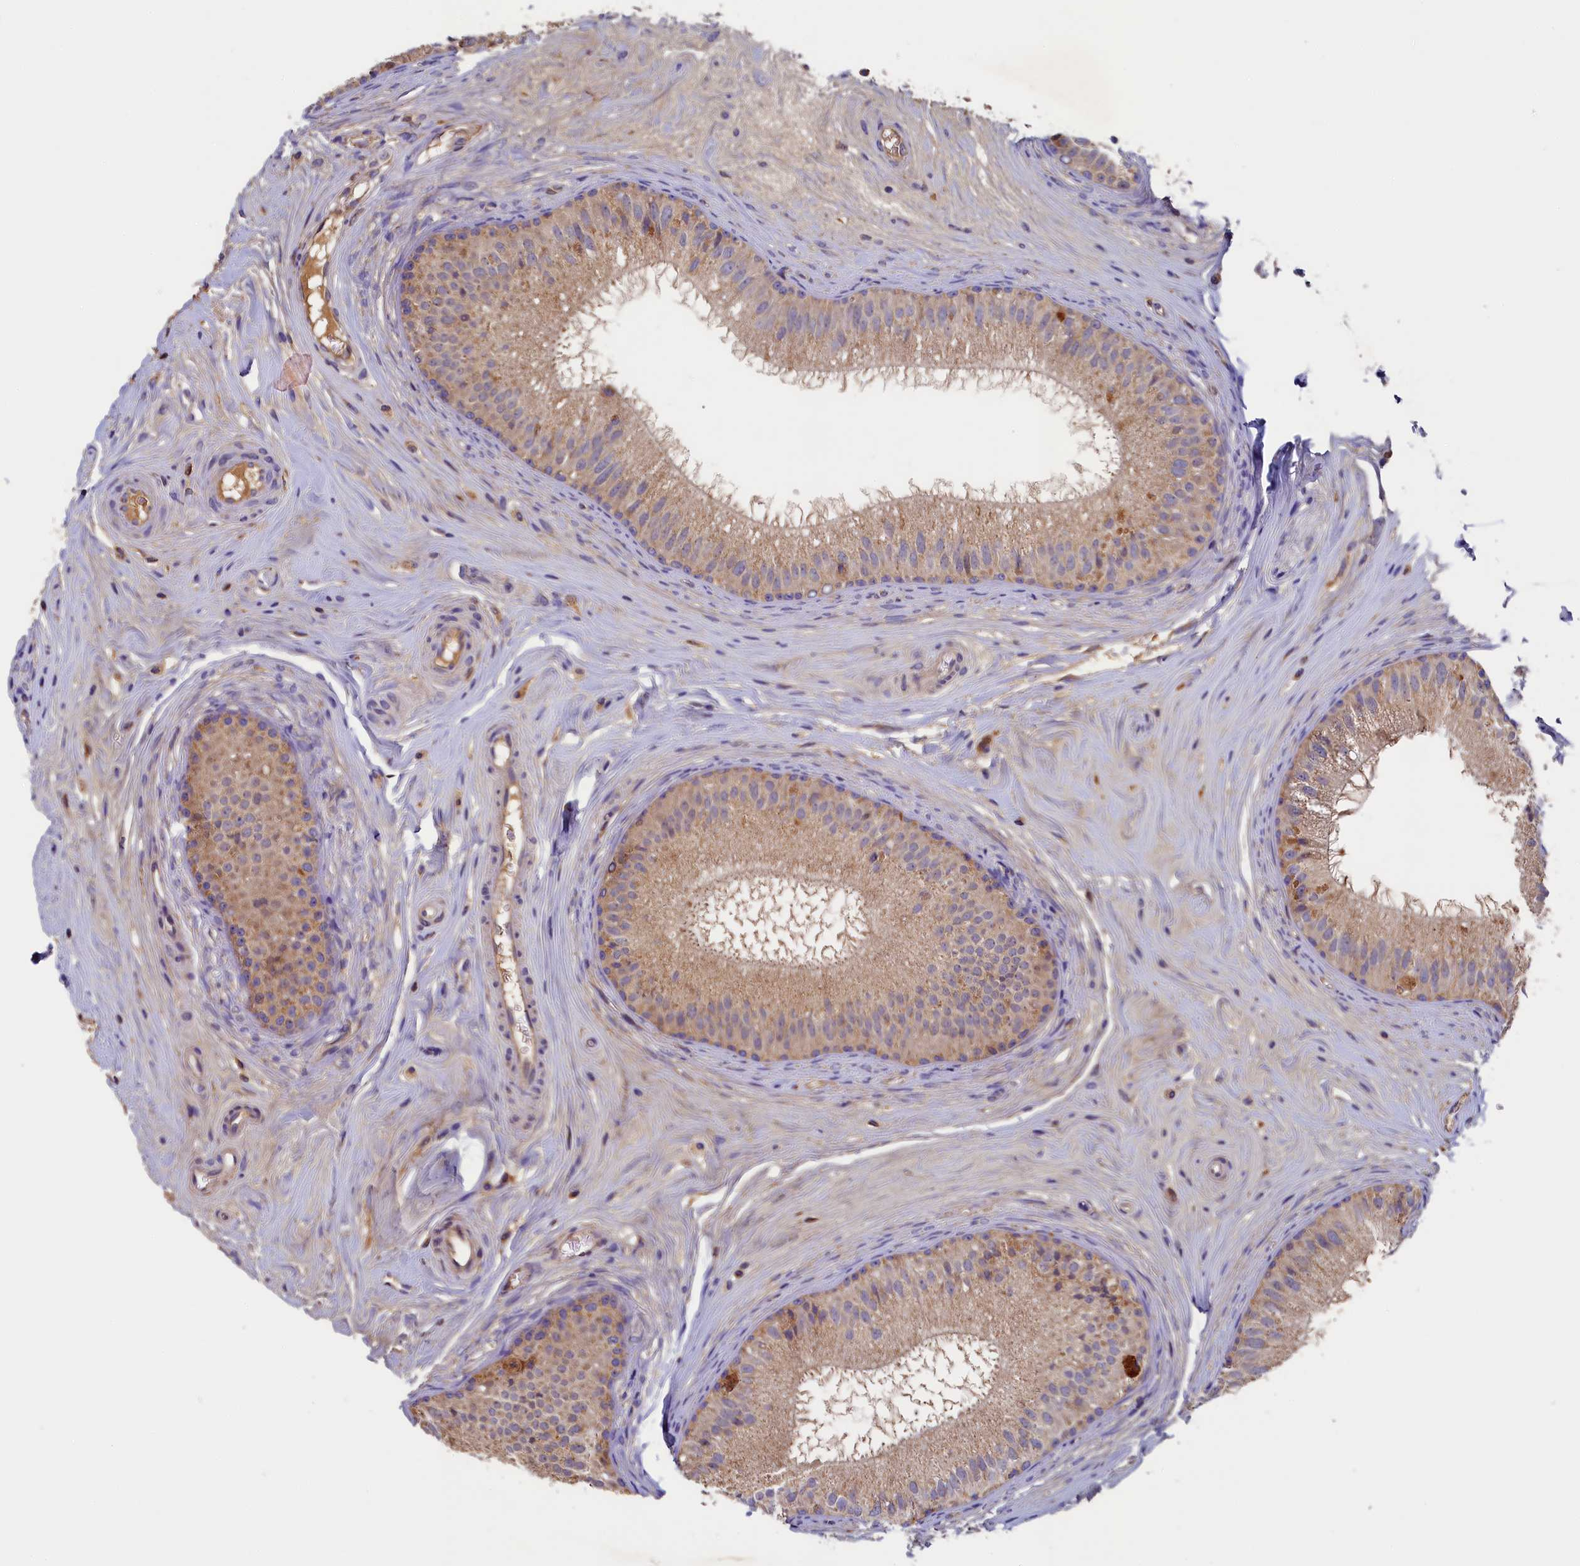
{"staining": {"intensity": "moderate", "quantity": "25%-75%", "location": "cytoplasmic/membranous"}, "tissue": "epididymis", "cell_type": "Glandular cells", "image_type": "normal", "snomed": [{"axis": "morphology", "description": "Normal tissue, NOS"}, {"axis": "topography", "description": "Epididymis"}], "caption": "Immunohistochemistry micrograph of benign epididymis: human epididymis stained using IHC demonstrates medium levels of moderate protein expression localized specifically in the cytoplasmic/membranous of glandular cells, appearing as a cytoplasmic/membranous brown color.", "gene": "SEC31B", "patient": {"sex": "male", "age": 33}}